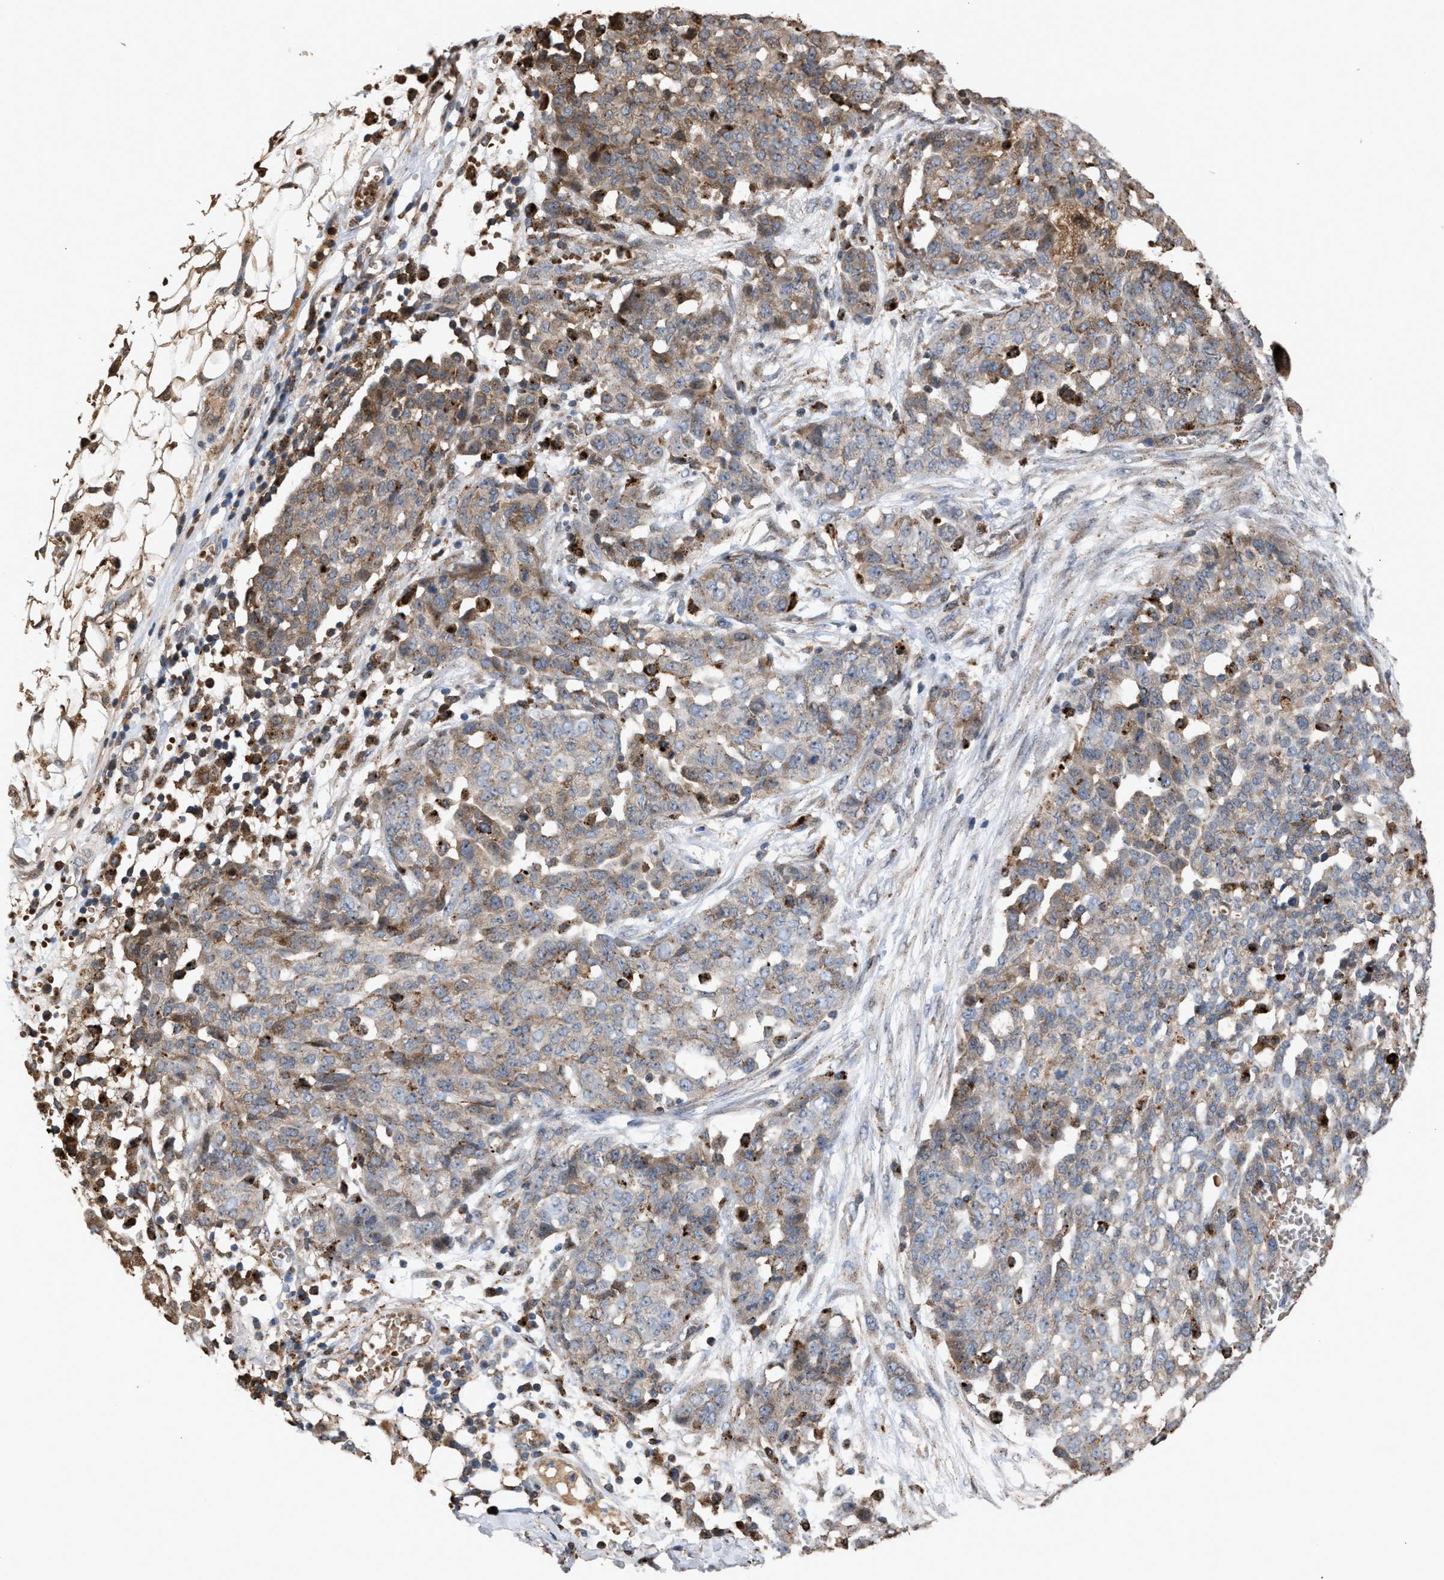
{"staining": {"intensity": "weak", "quantity": ">75%", "location": "cytoplasmic/membranous"}, "tissue": "ovarian cancer", "cell_type": "Tumor cells", "image_type": "cancer", "snomed": [{"axis": "morphology", "description": "Cystadenocarcinoma, serous, NOS"}, {"axis": "topography", "description": "Soft tissue"}, {"axis": "topography", "description": "Ovary"}], "caption": "This image displays ovarian cancer stained with IHC to label a protein in brown. The cytoplasmic/membranous of tumor cells show weak positivity for the protein. Nuclei are counter-stained blue.", "gene": "ELMO3", "patient": {"sex": "female", "age": 57}}